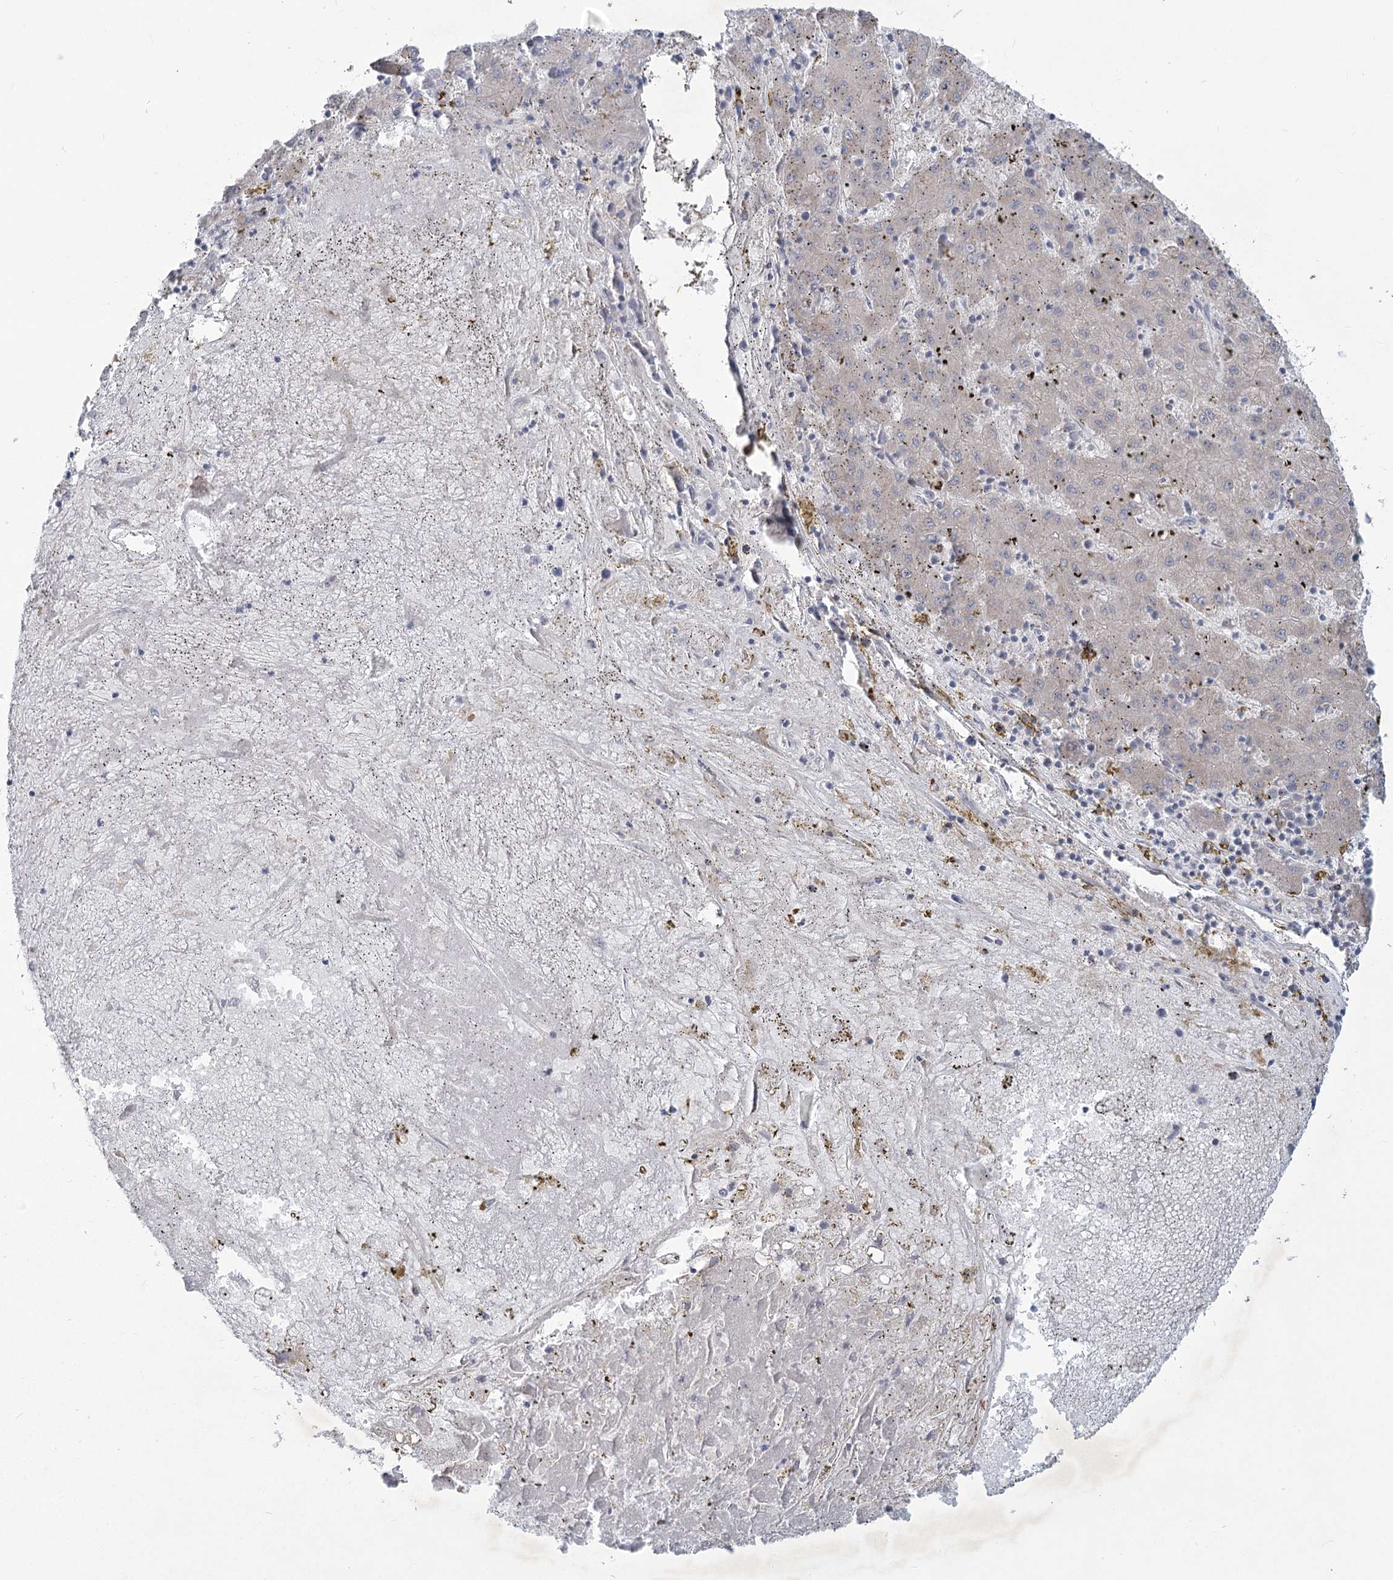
{"staining": {"intensity": "negative", "quantity": "none", "location": "none"}, "tissue": "liver cancer", "cell_type": "Tumor cells", "image_type": "cancer", "snomed": [{"axis": "morphology", "description": "Carcinoma, Hepatocellular, NOS"}, {"axis": "topography", "description": "Liver"}], "caption": "Immunohistochemistry (IHC) micrograph of neoplastic tissue: hepatocellular carcinoma (liver) stained with DAB displays no significant protein expression in tumor cells.", "gene": "PLA2G12A", "patient": {"sex": "male", "age": 72}}